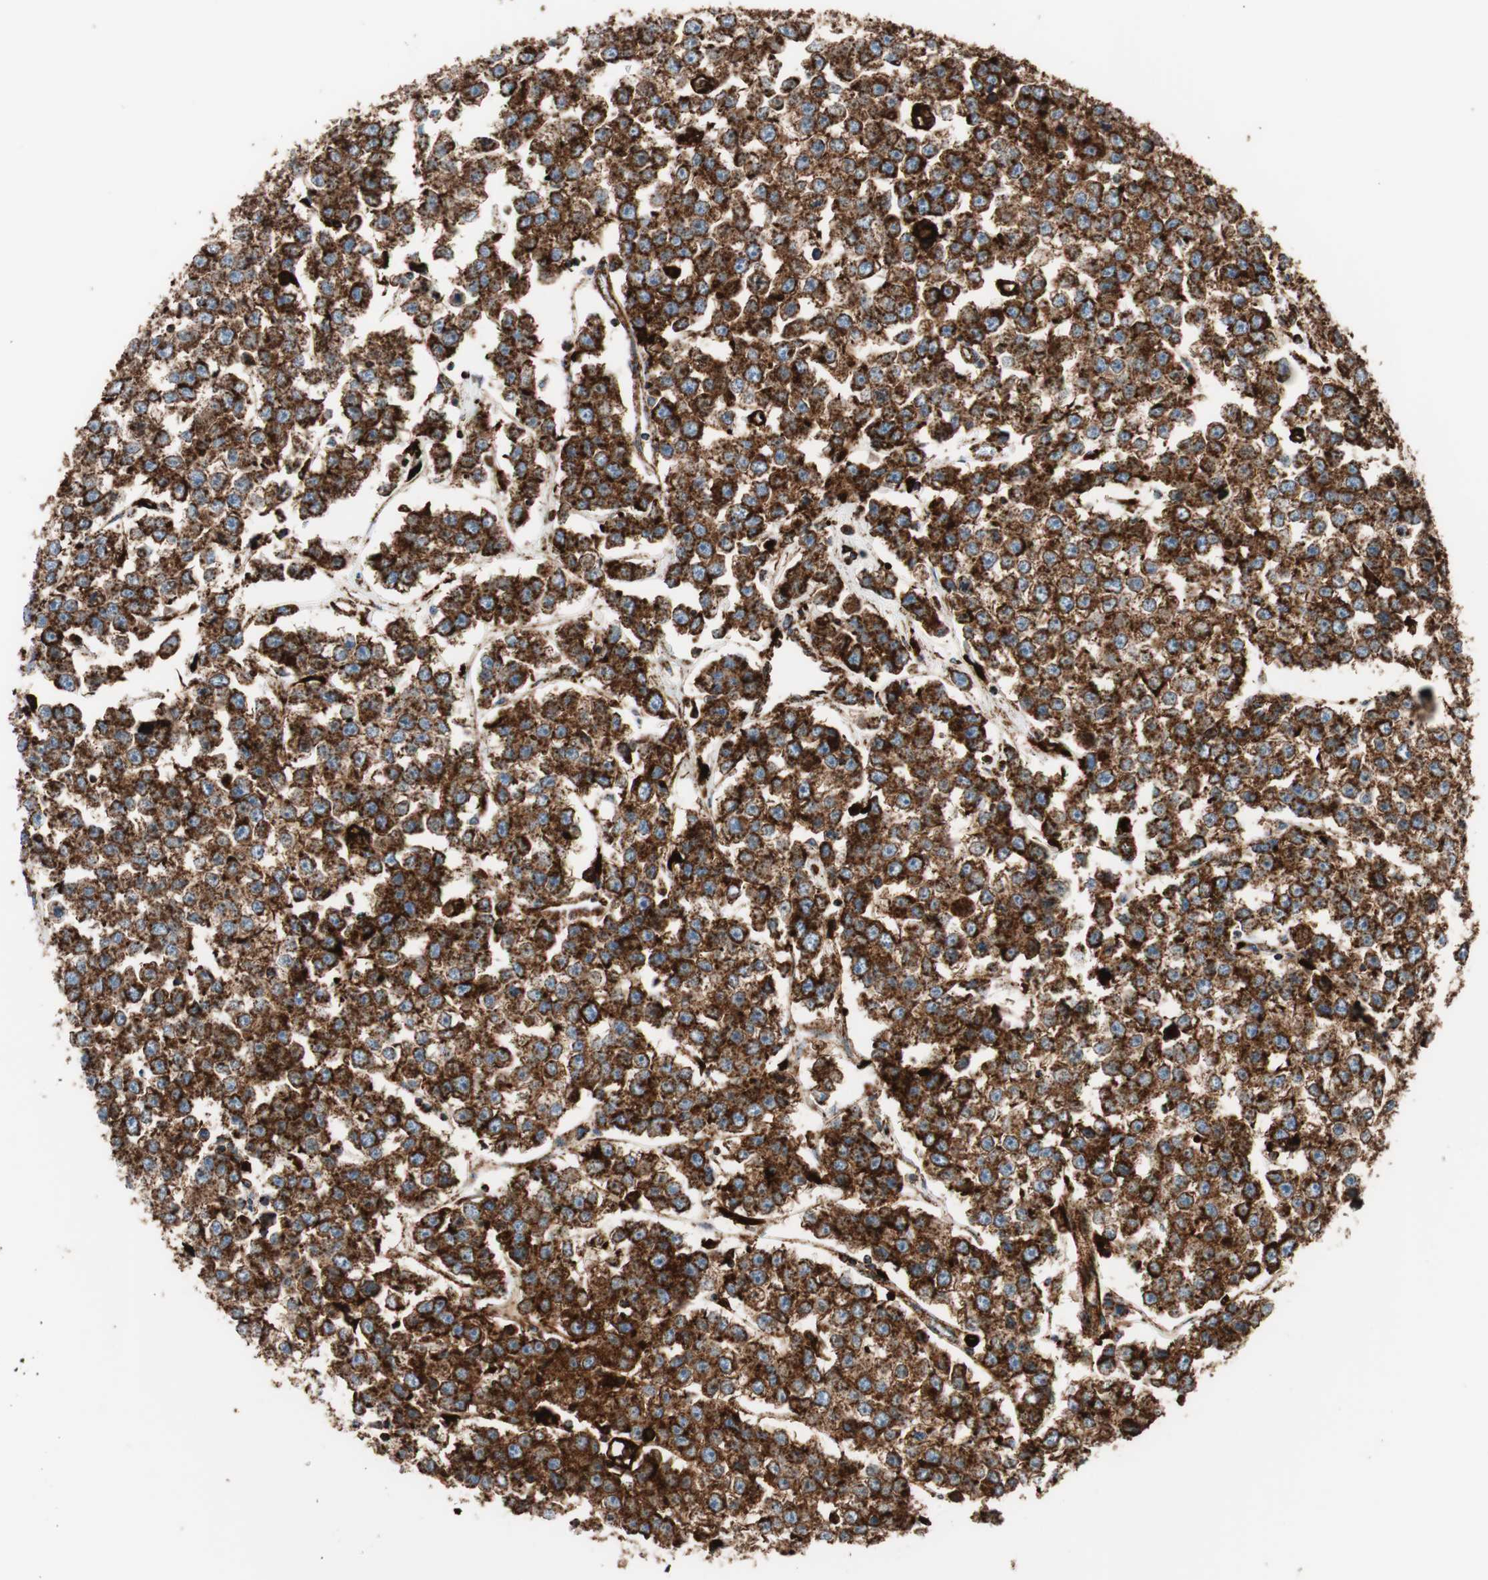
{"staining": {"intensity": "strong", "quantity": ">75%", "location": "cytoplasmic/membranous"}, "tissue": "testis cancer", "cell_type": "Tumor cells", "image_type": "cancer", "snomed": [{"axis": "morphology", "description": "Seminoma, NOS"}, {"axis": "morphology", "description": "Carcinoma, Embryonal, NOS"}, {"axis": "topography", "description": "Testis"}], "caption": "A brown stain shows strong cytoplasmic/membranous expression of a protein in seminoma (testis) tumor cells.", "gene": "LAMP1", "patient": {"sex": "male", "age": 52}}